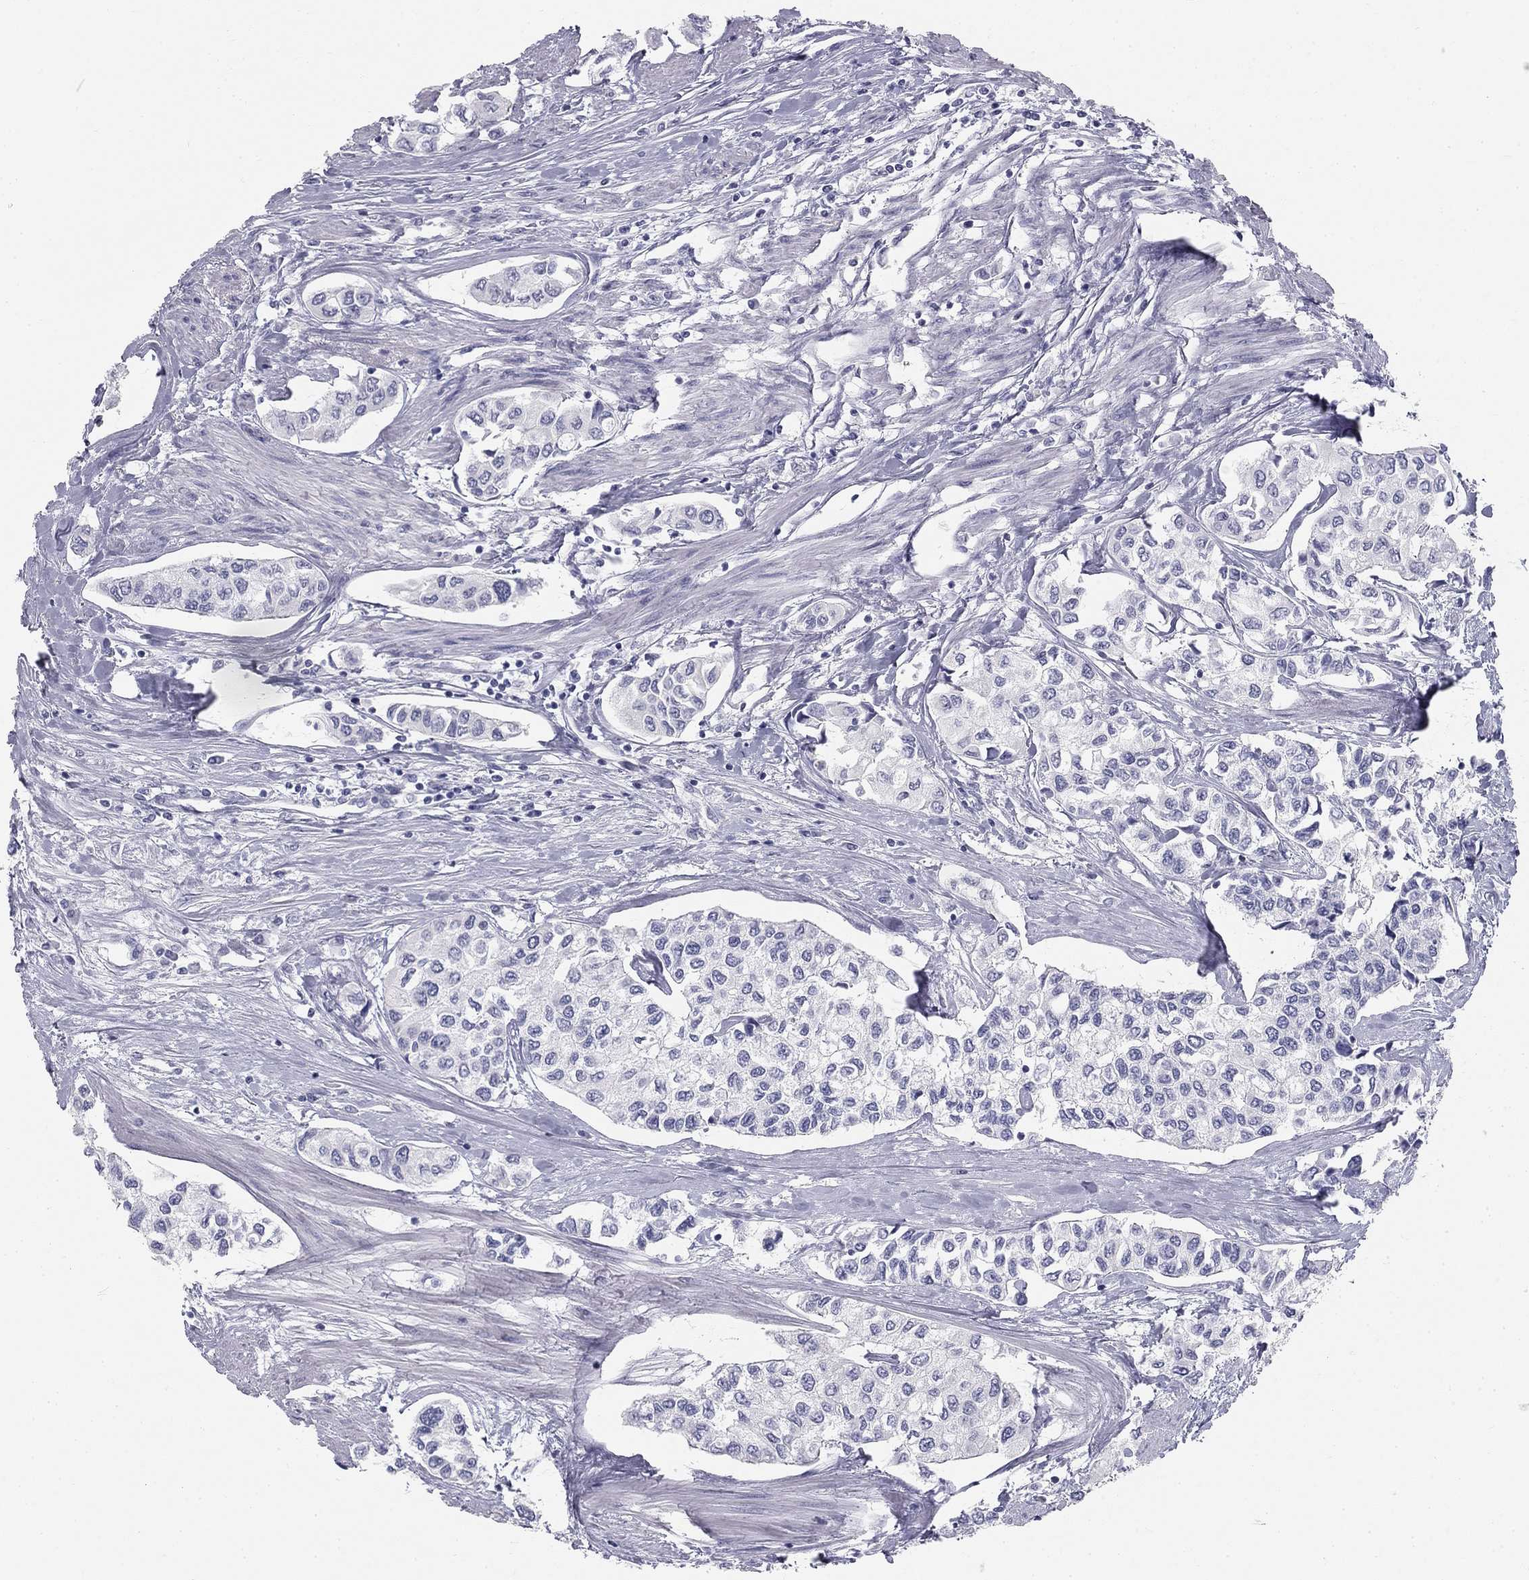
{"staining": {"intensity": "negative", "quantity": "none", "location": "none"}, "tissue": "urothelial cancer", "cell_type": "Tumor cells", "image_type": "cancer", "snomed": [{"axis": "morphology", "description": "Urothelial carcinoma, High grade"}, {"axis": "topography", "description": "Urinary bladder"}], "caption": "The IHC image has no significant positivity in tumor cells of high-grade urothelial carcinoma tissue.", "gene": "SULT2B1", "patient": {"sex": "male", "age": 73}}